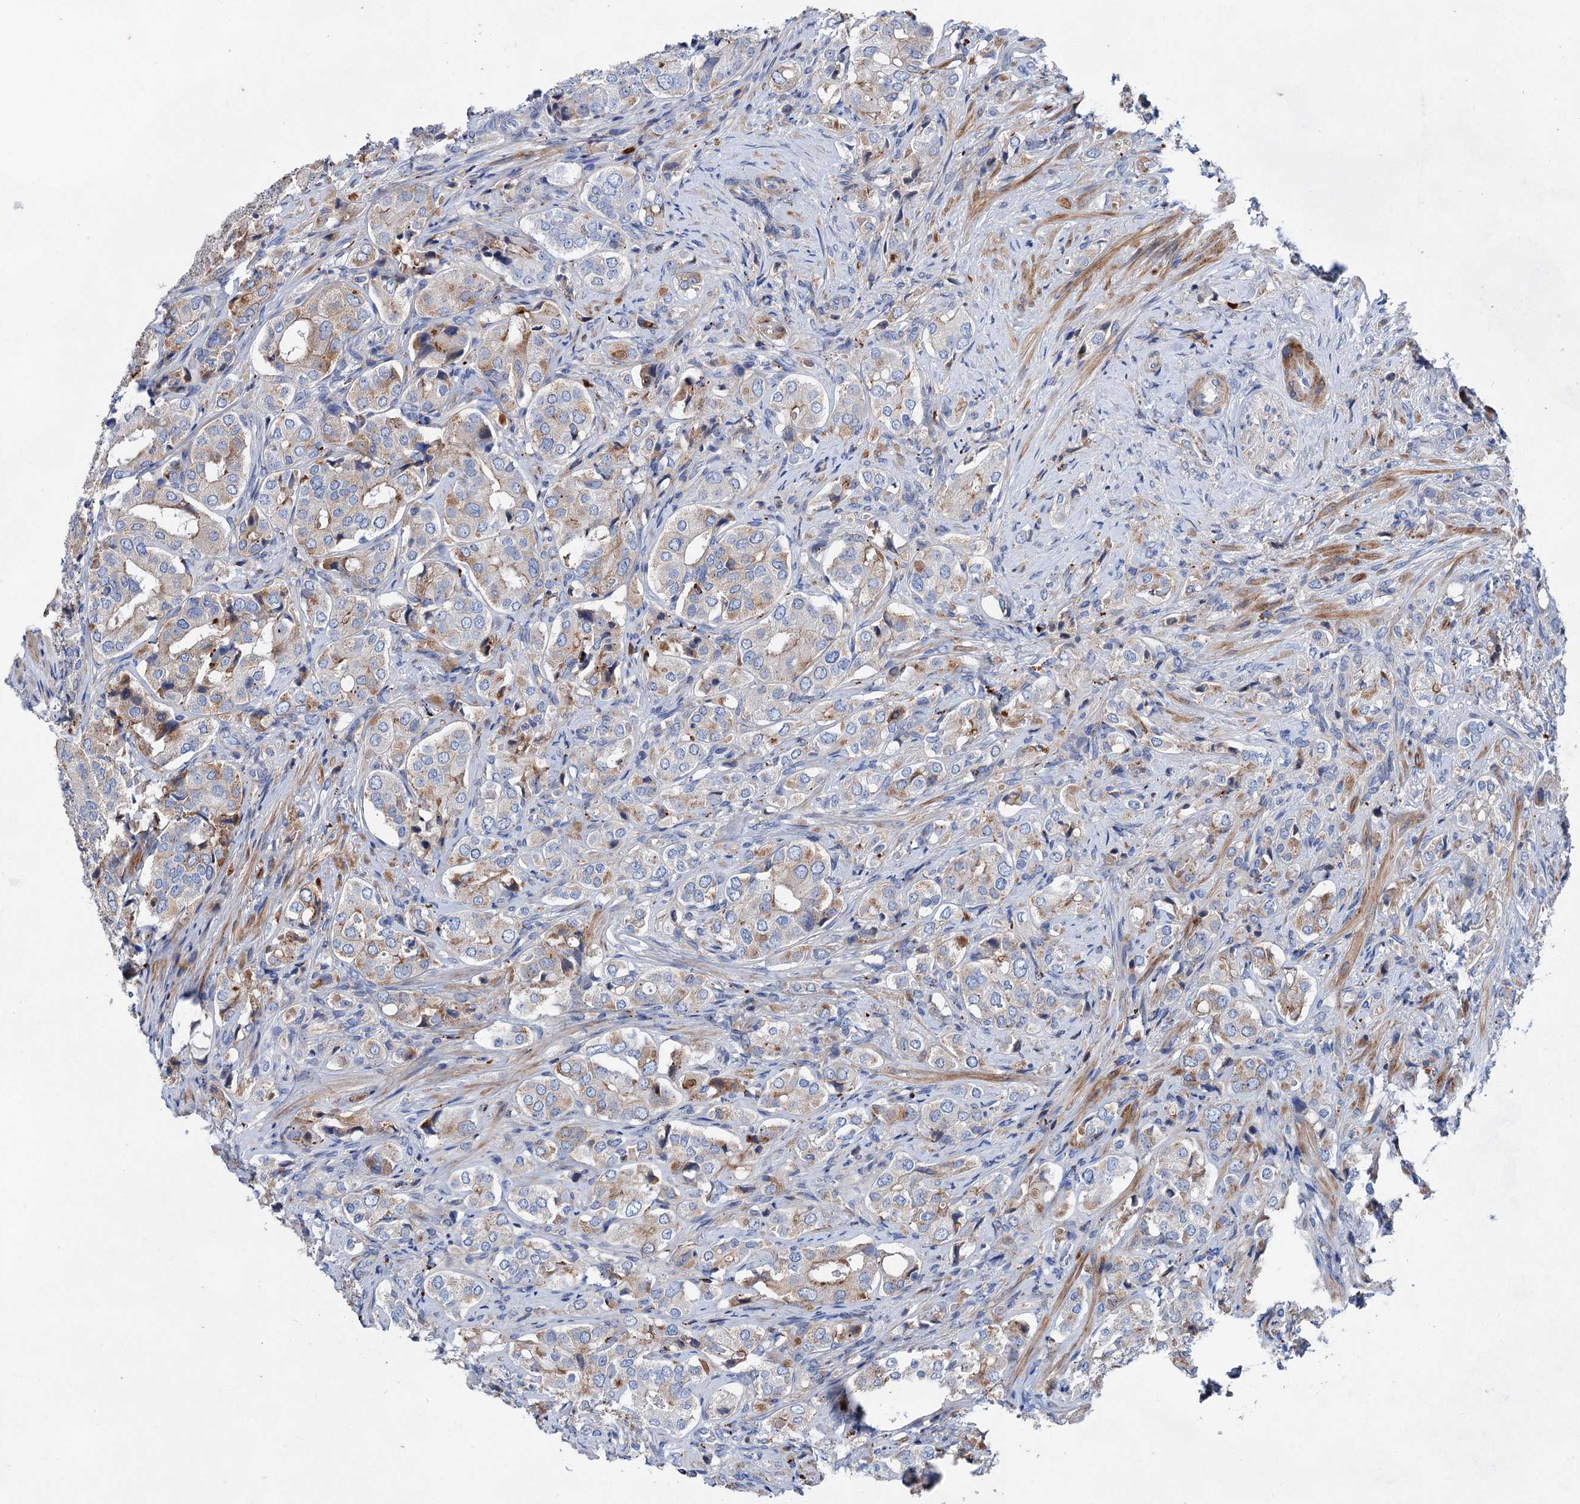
{"staining": {"intensity": "moderate", "quantity": "<25%", "location": "cytoplasmic/membranous"}, "tissue": "prostate cancer", "cell_type": "Tumor cells", "image_type": "cancer", "snomed": [{"axis": "morphology", "description": "Adenocarcinoma, High grade"}, {"axis": "topography", "description": "Prostate"}], "caption": "The histopathology image displays a brown stain indicating the presence of a protein in the cytoplasmic/membranous of tumor cells in adenocarcinoma (high-grade) (prostate).", "gene": "GPR155", "patient": {"sex": "male", "age": 65}}